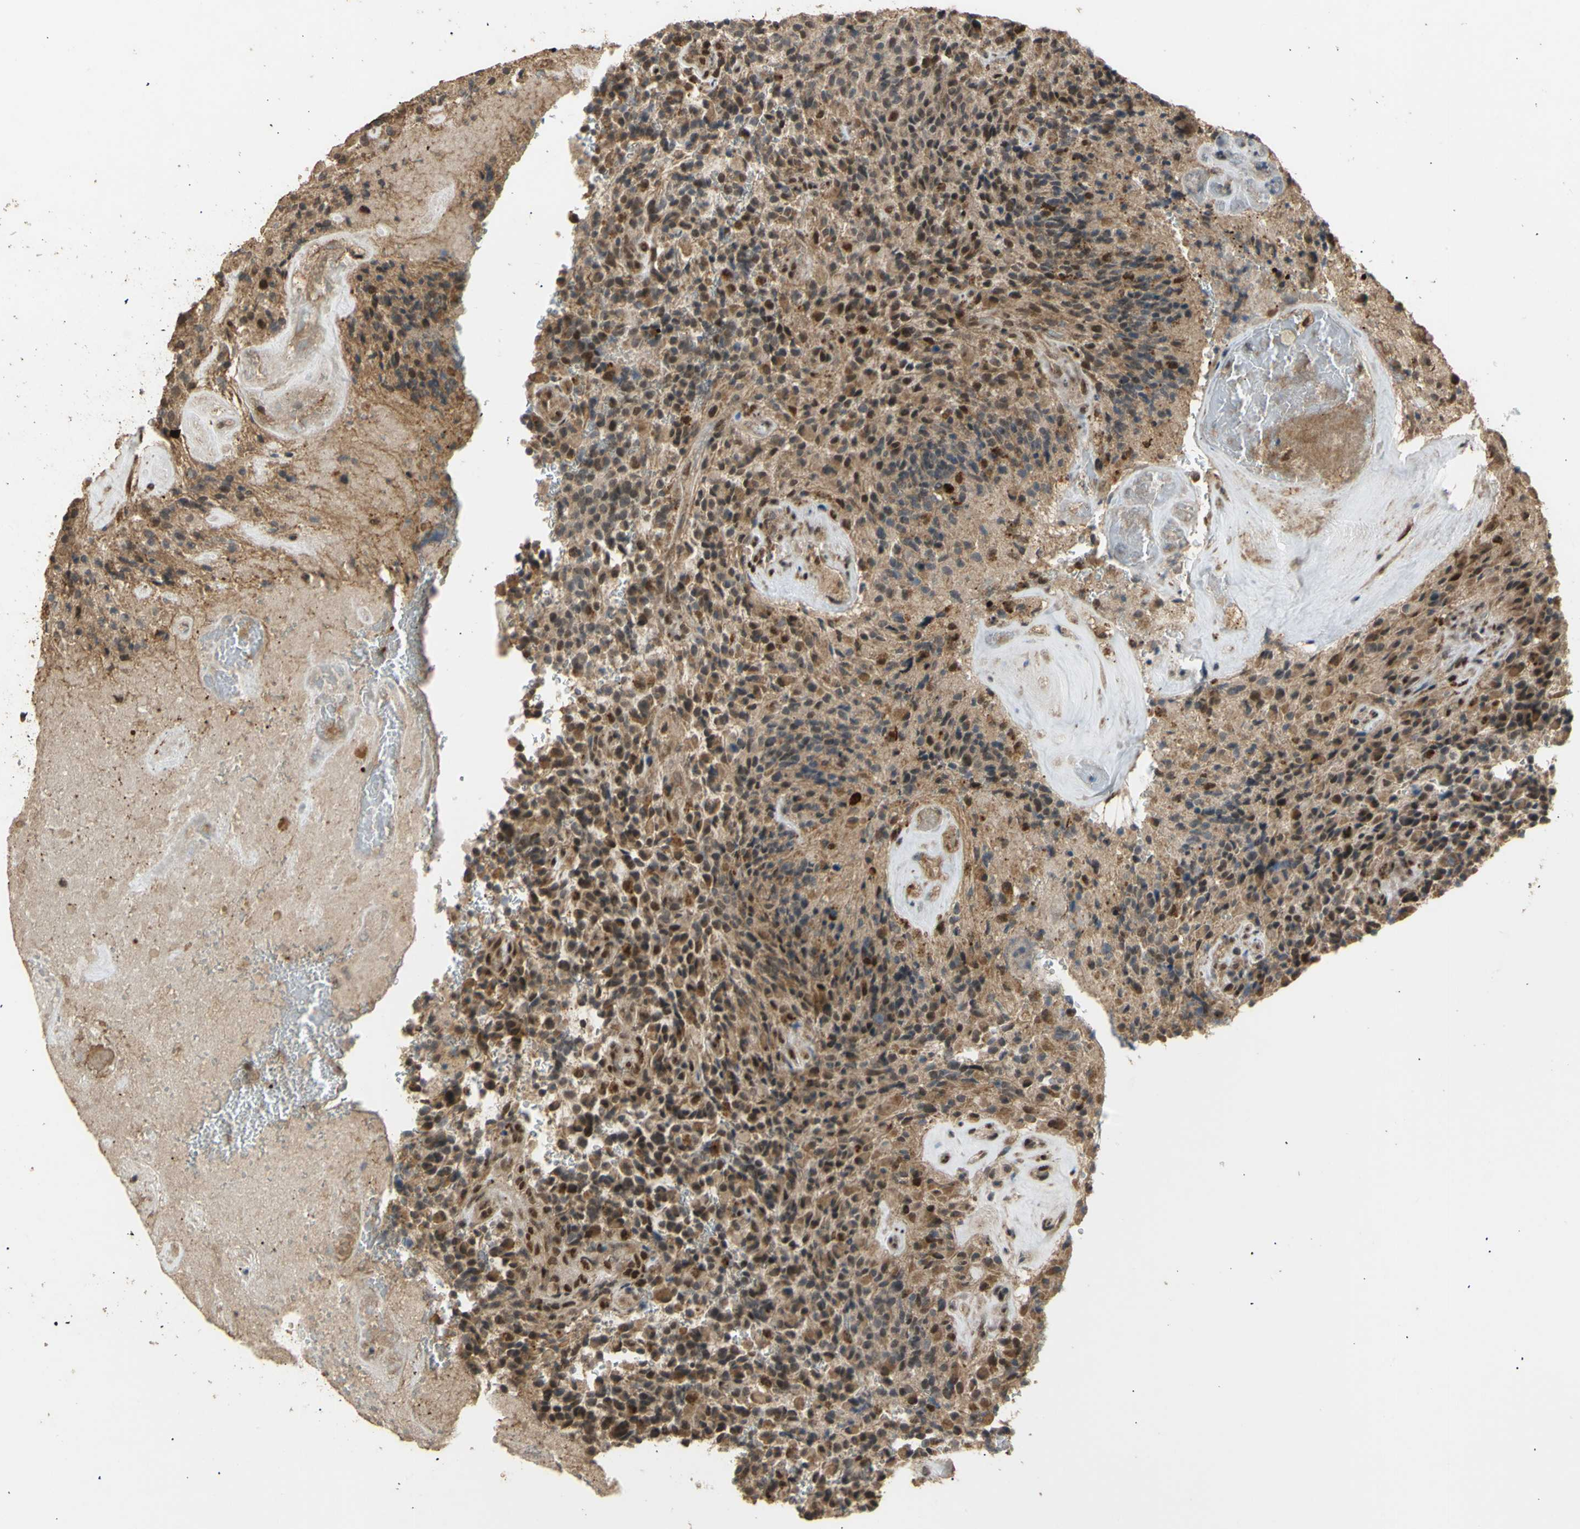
{"staining": {"intensity": "moderate", "quantity": "<25%", "location": "cytoplasmic/membranous"}, "tissue": "glioma", "cell_type": "Tumor cells", "image_type": "cancer", "snomed": [{"axis": "morphology", "description": "Glioma, malignant, High grade"}, {"axis": "topography", "description": "Brain"}], "caption": "A low amount of moderate cytoplasmic/membranous positivity is seen in approximately <25% of tumor cells in glioma tissue. Using DAB (brown) and hematoxylin (blue) stains, captured at high magnification using brightfield microscopy.", "gene": "GTF2E2", "patient": {"sex": "male", "age": 71}}